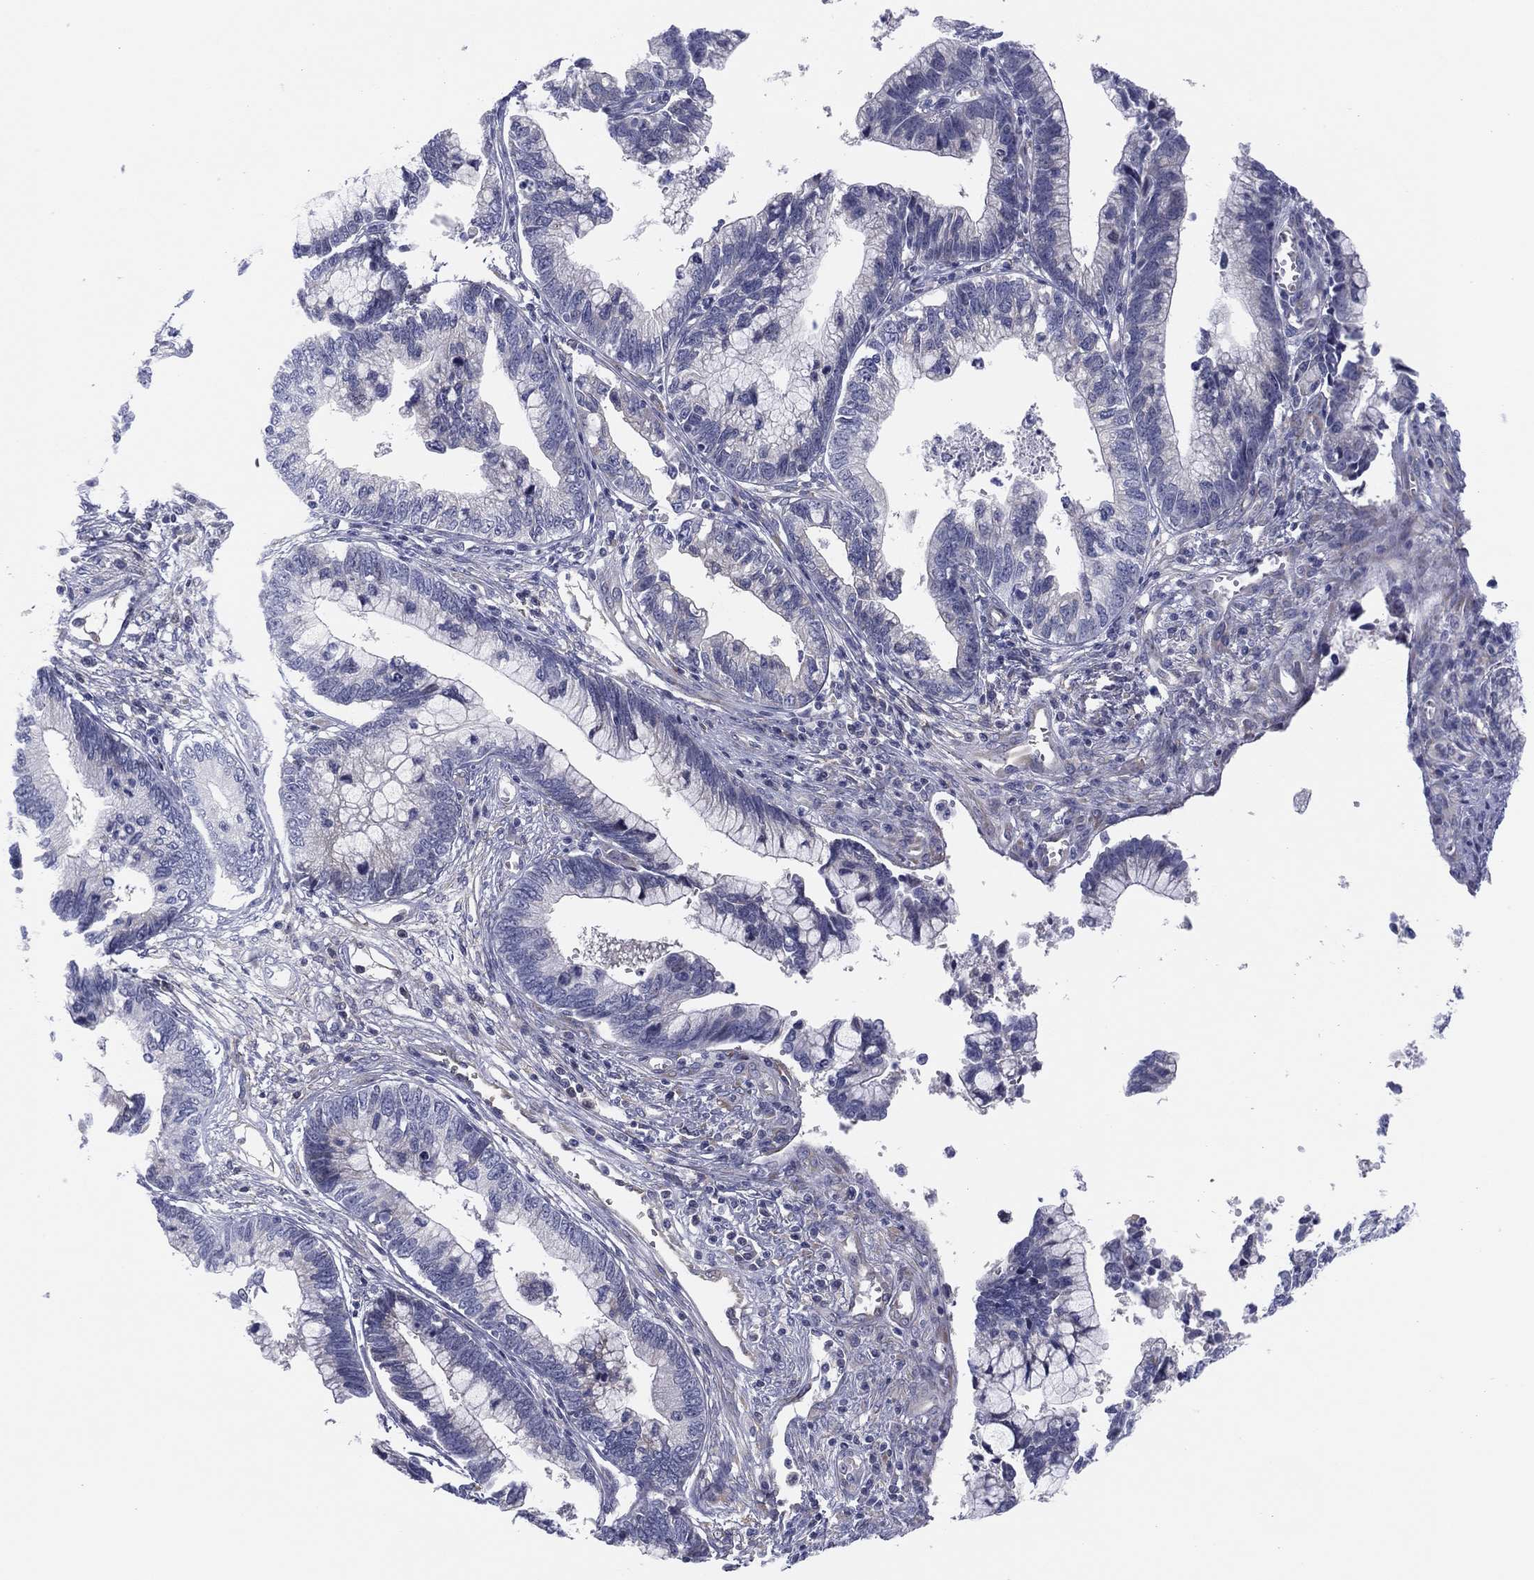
{"staining": {"intensity": "weak", "quantity": "<25%", "location": "cytoplasmic/membranous"}, "tissue": "cervical cancer", "cell_type": "Tumor cells", "image_type": "cancer", "snomed": [{"axis": "morphology", "description": "Adenocarcinoma, NOS"}, {"axis": "topography", "description": "Cervix"}], "caption": "Immunohistochemical staining of cervical adenocarcinoma shows no significant positivity in tumor cells. The staining is performed using DAB brown chromogen with nuclei counter-stained in using hematoxylin.", "gene": "MLF1", "patient": {"sex": "female", "age": 44}}